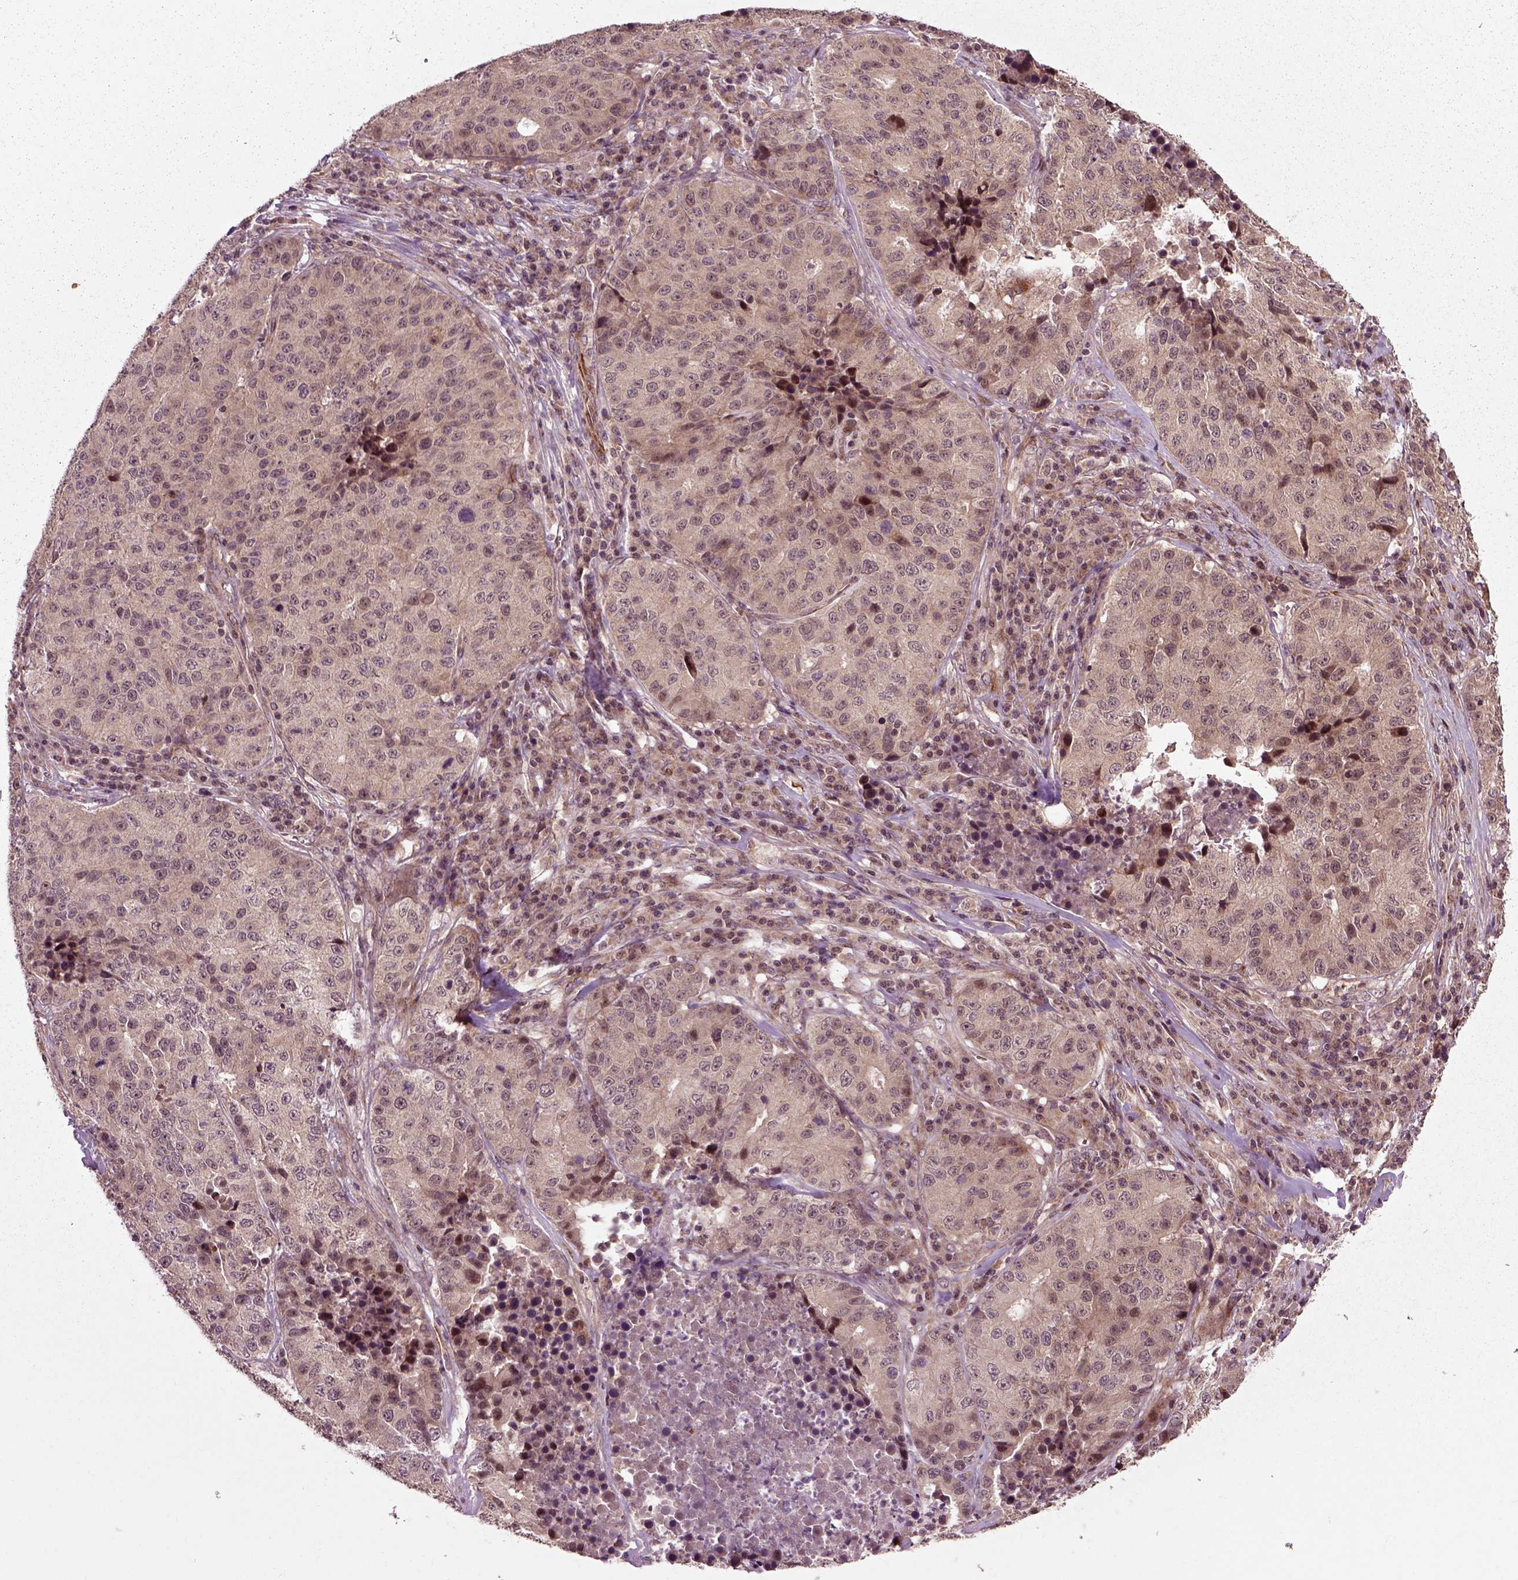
{"staining": {"intensity": "weak", "quantity": "<25%", "location": "cytoplasmic/membranous"}, "tissue": "stomach cancer", "cell_type": "Tumor cells", "image_type": "cancer", "snomed": [{"axis": "morphology", "description": "Adenocarcinoma, NOS"}, {"axis": "topography", "description": "Stomach"}], "caption": "There is no significant expression in tumor cells of stomach adenocarcinoma.", "gene": "PLCD3", "patient": {"sex": "male", "age": 71}}